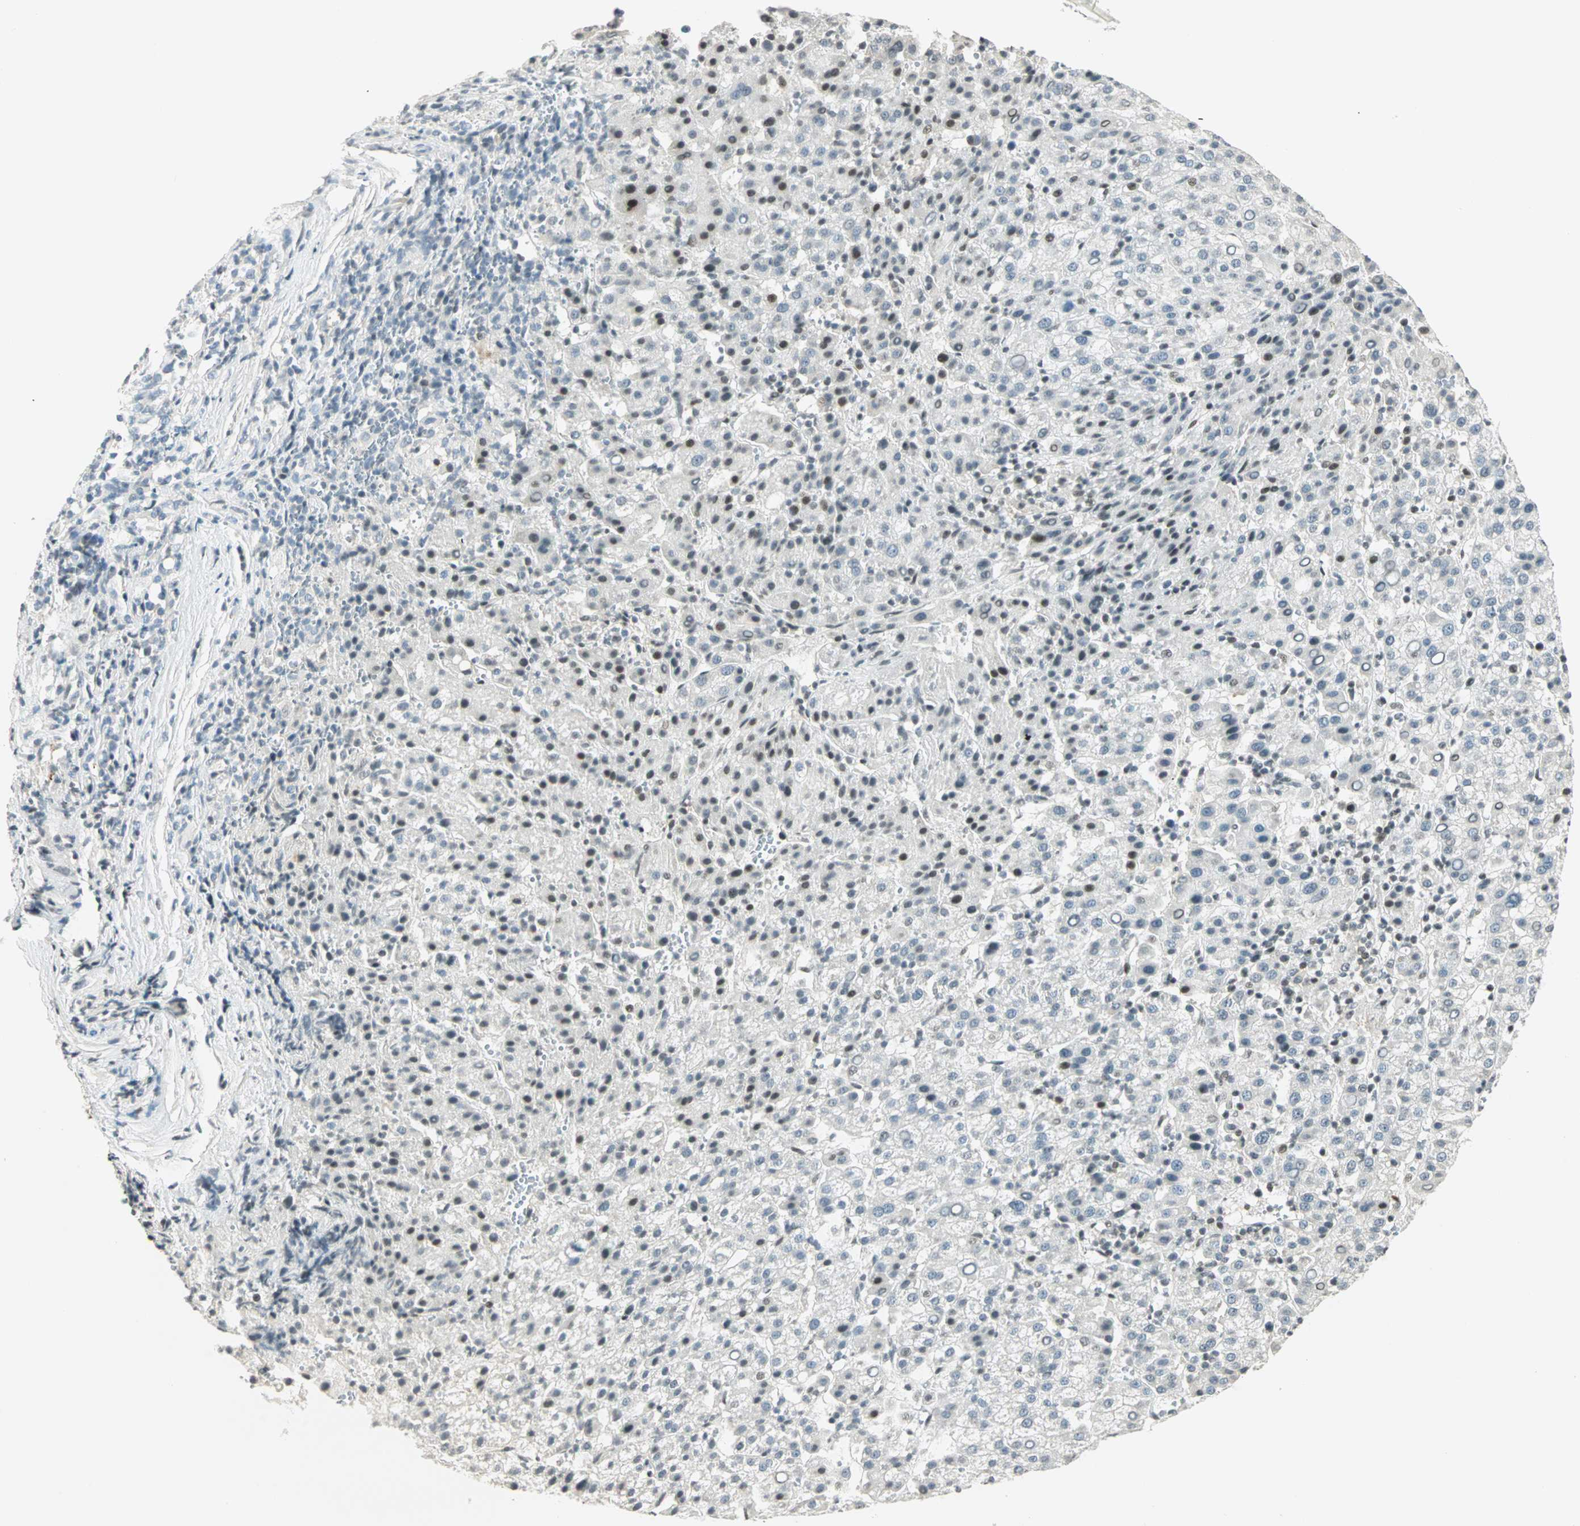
{"staining": {"intensity": "weak", "quantity": "<25%", "location": "nuclear"}, "tissue": "liver cancer", "cell_type": "Tumor cells", "image_type": "cancer", "snomed": [{"axis": "morphology", "description": "Carcinoma, Hepatocellular, NOS"}, {"axis": "topography", "description": "Liver"}], "caption": "High magnification brightfield microscopy of liver cancer (hepatocellular carcinoma) stained with DAB (3,3'-diaminobenzidine) (brown) and counterstained with hematoxylin (blue): tumor cells show no significant positivity.", "gene": "SMAD3", "patient": {"sex": "female", "age": 58}}